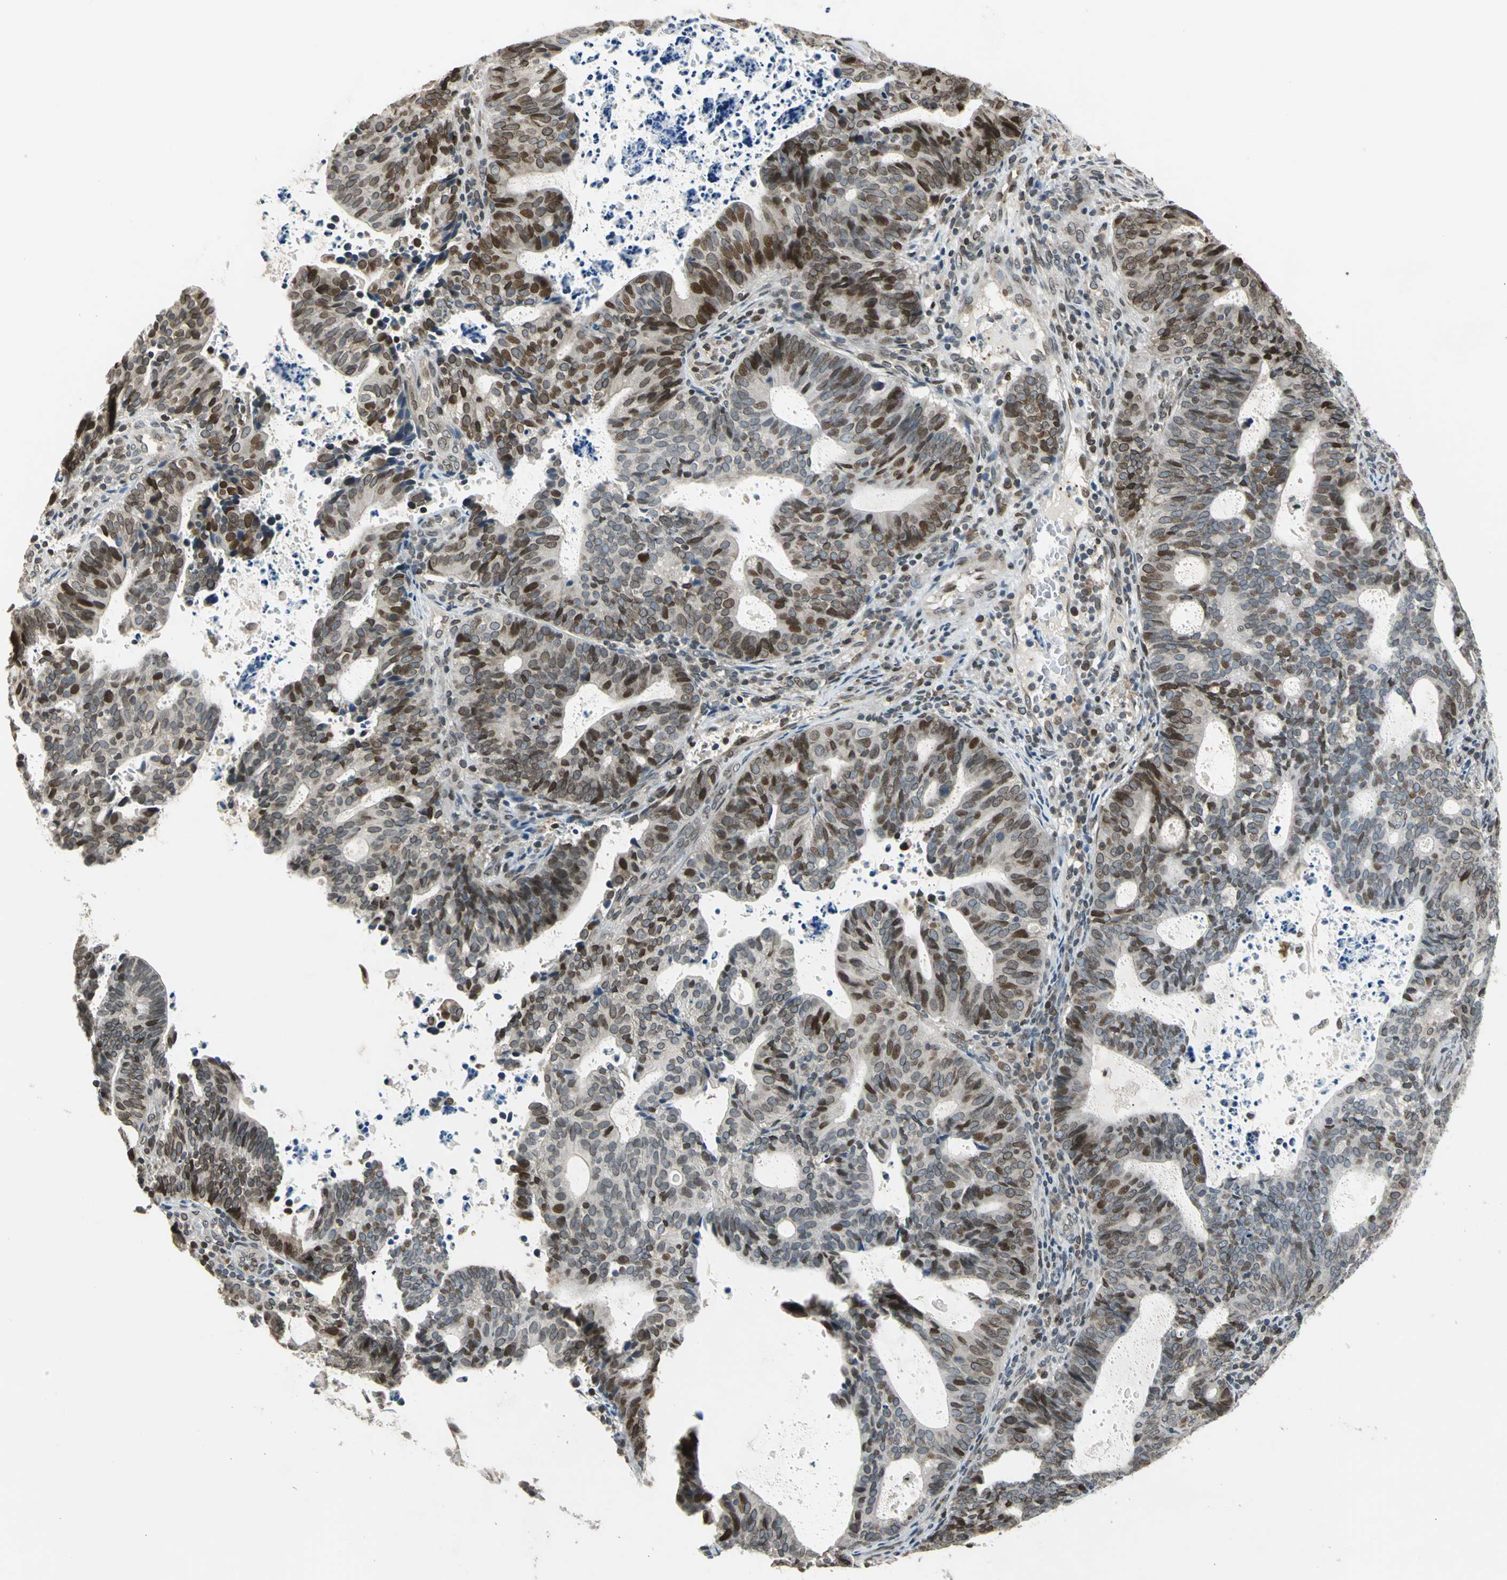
{"staining": {"intensity": "strong", "quantity": "25%-75%", "location": "cytoplasmic/membranous,nuclear"}, "tissue": "endometrial cancer", "cell_type": "Tumor cells", "image_type": "cancer", "snomed": [{"axis": "morphology", "description": "Adenocarcinoma, NOS"}, {"axis": "topography", "description": "Uterus"}], "caption": "Protein staining reveals strong cytoplasmic/membranous and nuclear staining in about 25%-75% of tumor cells in endometrial adenocarcinoma.", "gene": "BRIP1", "patient": {"sex": "female", "age": 83}}